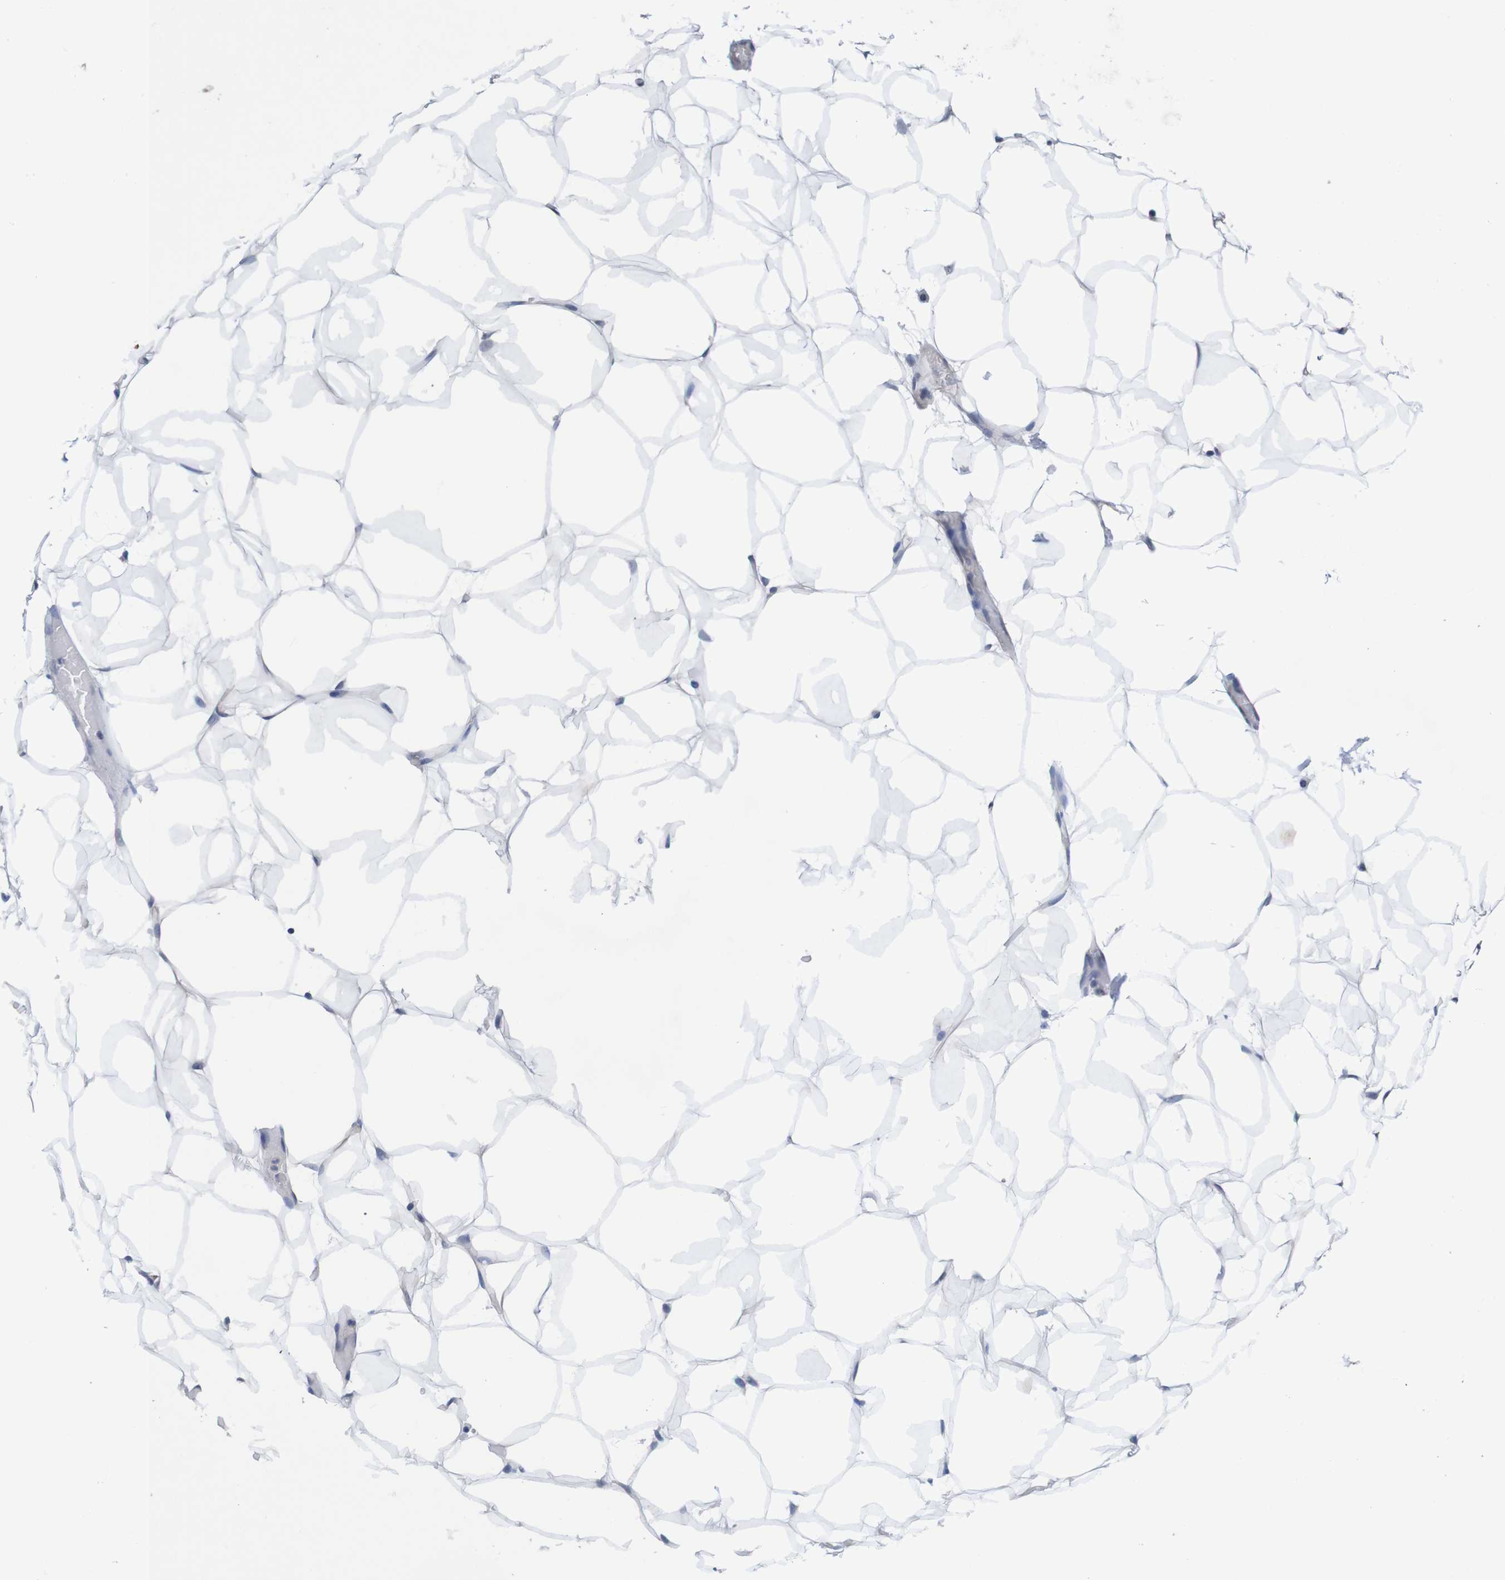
{"staining": {"intensity": "negative", "quantity": "none", "location": "none"}, "tissue": "adipose tissue", "cell_type": "Adipocytes", "image_type": "normal", "snomed": [{"axis": "morphology", "description": "Normal tissue, NOS"}, {"axis": "topography", "description": "Breast"}, {"axis": "topography", "description": "Adipose tissue"}], "caption": "Immunohistochemistry photomicrograph of benign adipose tissue: human adipose tissue stained with DAB displays no significant protein positivity in adipocytes. (DAB immunohistochemistry with hematoxylin counter stain).", "gene": "CPED1", "patient": {"sex": "female", "age": 25}}